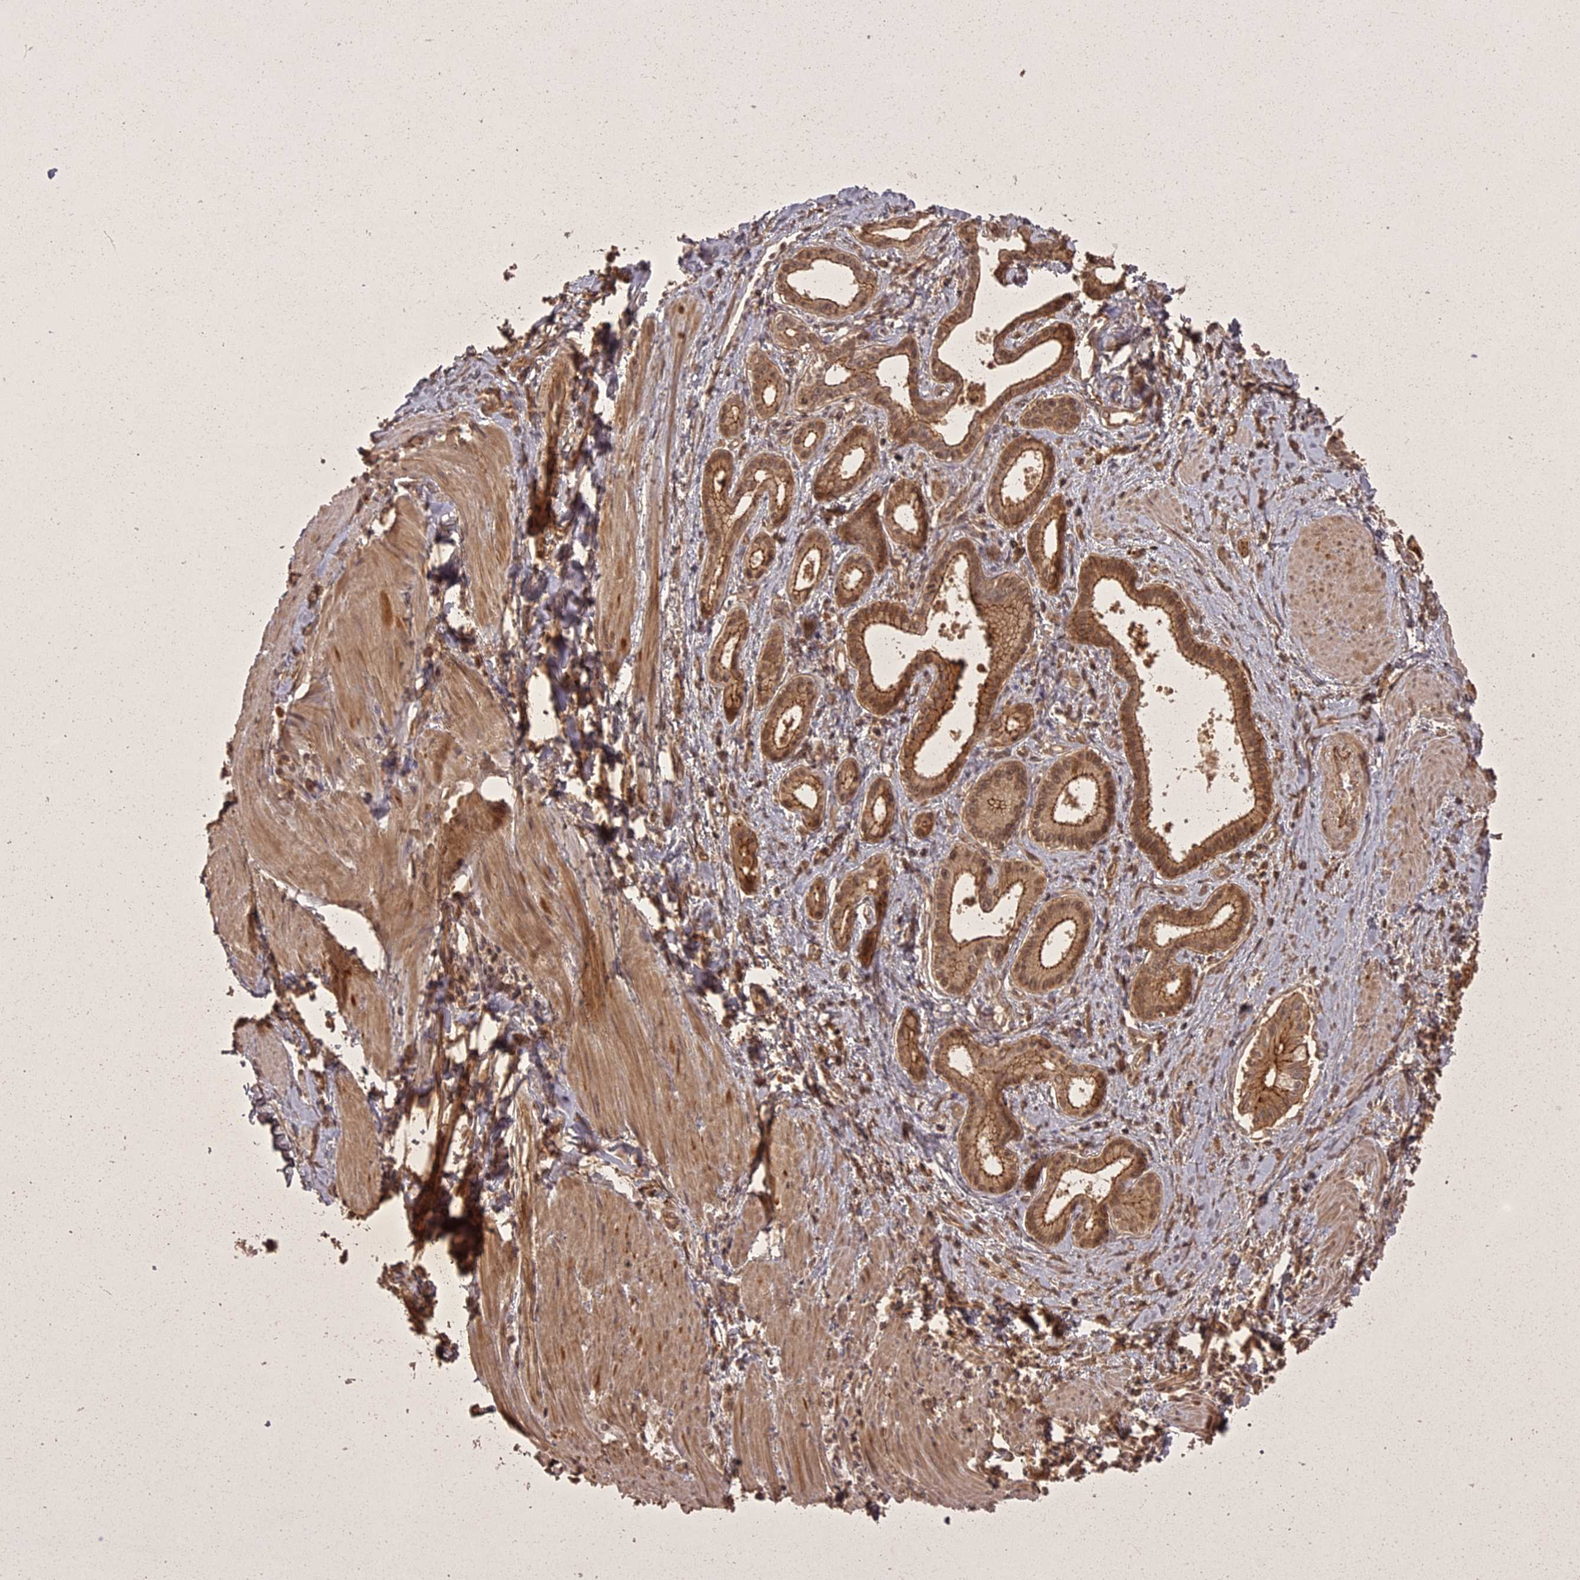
{"staining": {"intensity": "moderate", "quantity": ">75%", "location": "cytoplasmic/membranous,nuclear"}, "tissue": "pancreatic cancer", "cell_type": "Tumor cells", "image_type": "cancer", "snomed": [{"axis": "morphology", "description": "Adenocarcinoma, NOS"}, {"axis": "topography", "description": "Pancreas"}], "caption": "A brown stain labels moderate cytoplasmic/membranous and nuclear staining of a protein in human adenocarcinoma (pancreatic) tumor cells.", "gene": "ING5", "patient": {"sex": "male", "age": 78}}